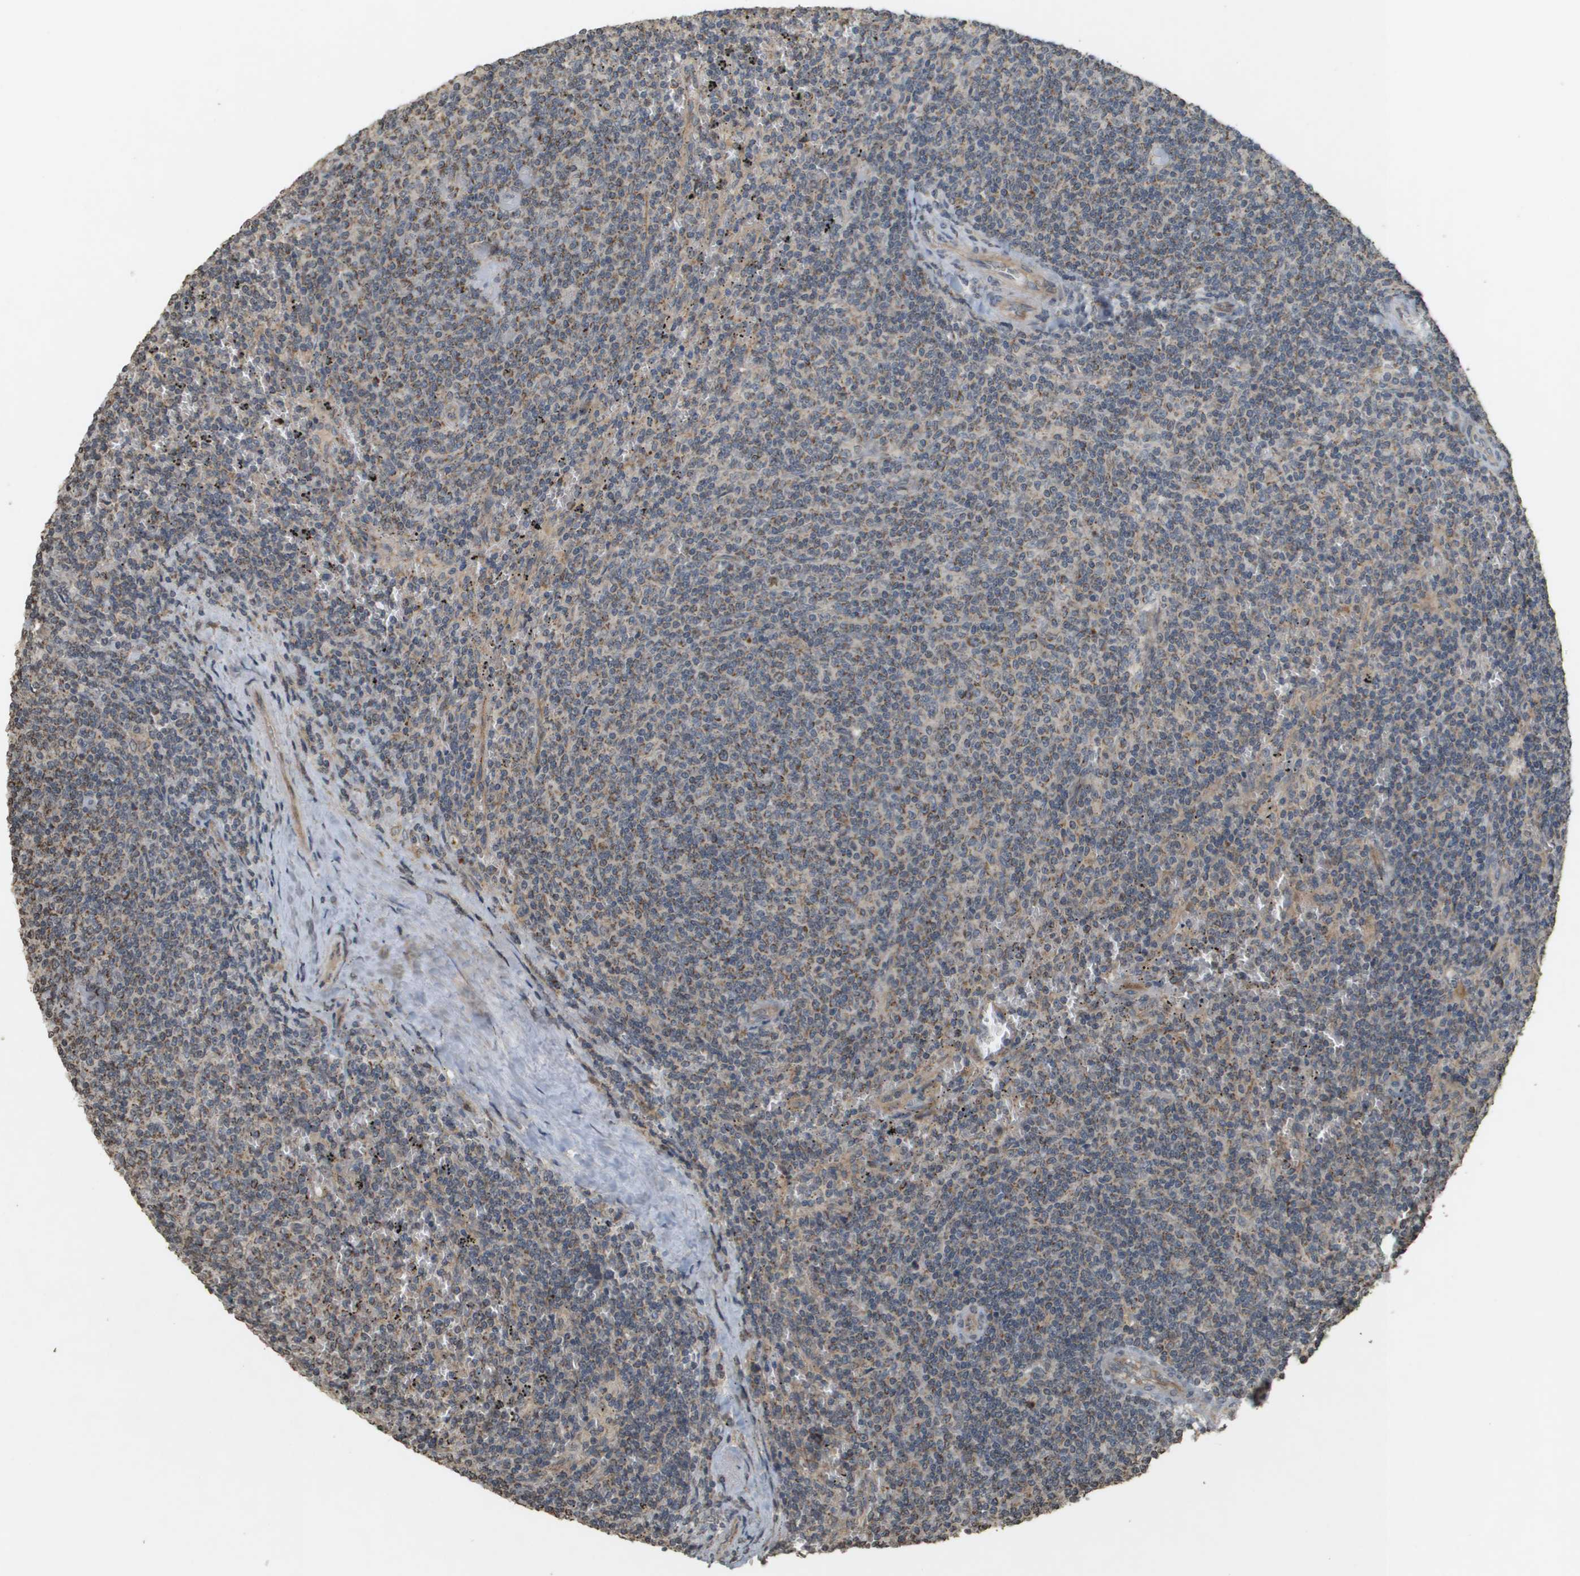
{"staining": {"intensity": "moderate", "quantity": "25%-75%", "location": "cytoplasmic/membranous"}, "tissue": "lymphoma", "cell_type": "Tumor cells", "image_type": "cancer", "snomed": [{"axis": "morphology", "description": "Malignant lymphoma, non-Hodgkin's type, Low grade"}, {"axis": "topography", "description": "Spleen"}], "caption": "Human low-grade malignant lymphoma, non-Hodgkin's type stained with a protein marker exhibits moderate staining in tumor cells.", "gene": "RAB21", "patient": {"sex": "female", "age": 50}}